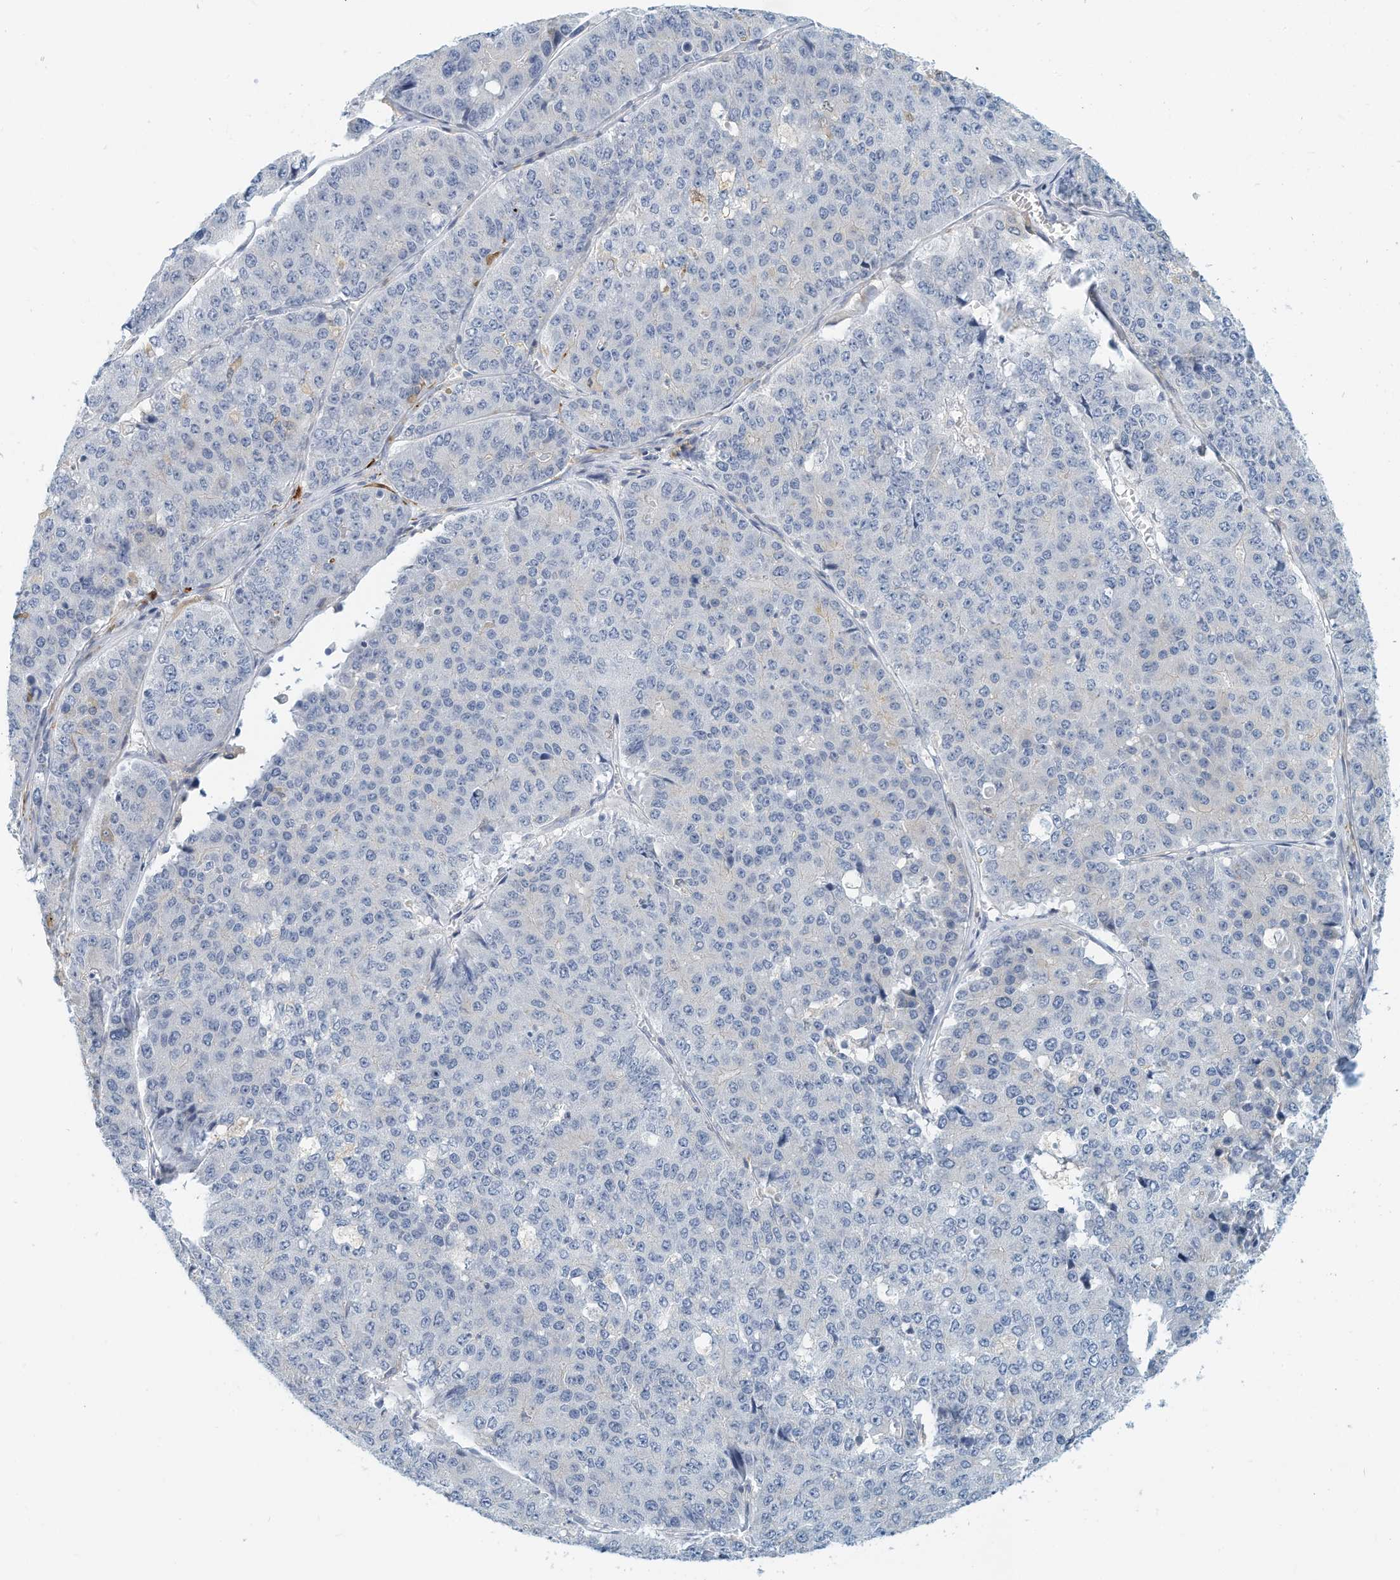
{"staining": {"intensity": "negative", "quantity": "none", "location": "none"}, "tissue": "pancreatic cancer", "cell_type": "Tumor cells", "image_type": "cancer", "snomed": [{"axis": "morphology", "description": "Adenocarcinoma, NOS"}, {"axis": "topography", "description": "Pancreas"}], "caption": "Immunohistochemistry micrograph of adenocarcinoma (pancreatic) stained for a protein (brown), which exhibits no staining in tumor cells.", "gene": "MICAL1", "patient": {"sex": "male", "age": 50}}